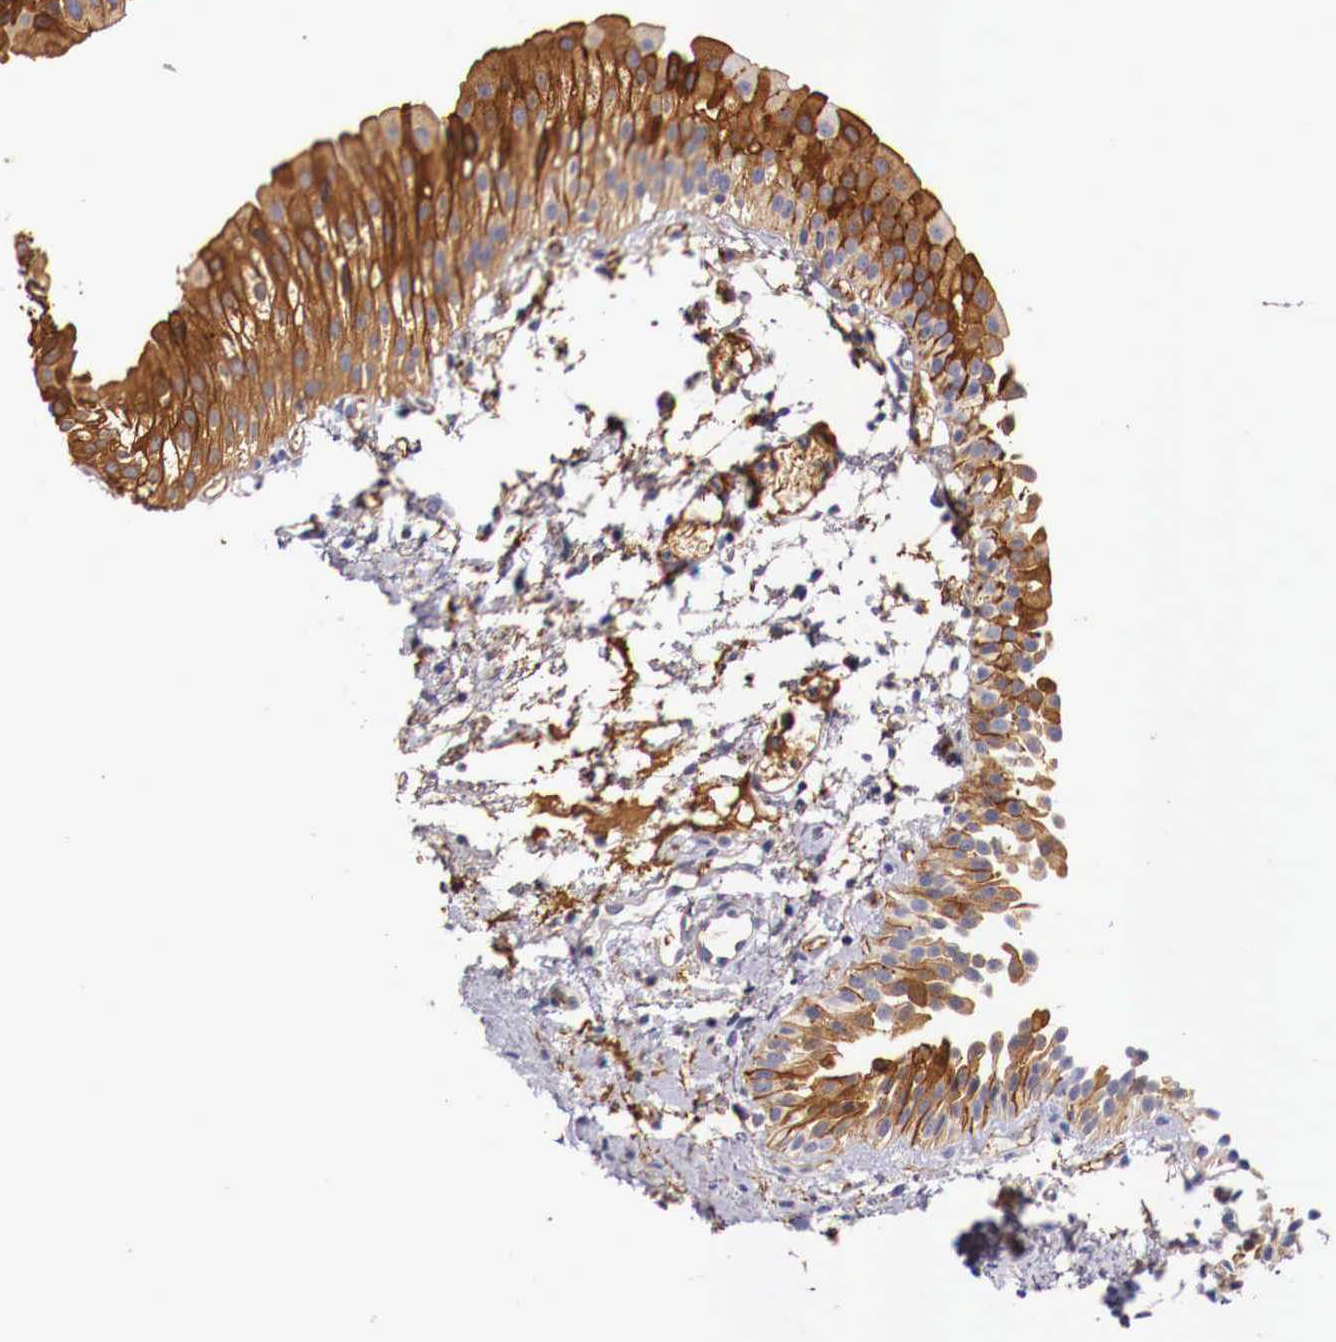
{"staining": {"intensity": "strong", "quantity": ">75%", "location": "cytoplasmic/membranous"}, "tissue": "urinary bladder", "cell_type": "Urothelial cells", "image_type": "normal", "snomed": [{"axis": "morphology", "description": "Normal tissue, NOS"}, {"axis": "topography", "description": "Urinary bladder"}], "caption": "The histopathology image shows immunohistochemical staining of normal urinary bladder. There is strong cytoplasmic/membranous positivity is present in approximately >75% of urothelial cells.", "gene": "PITPNA", "patient": {"sex": "male", "age": 48}}